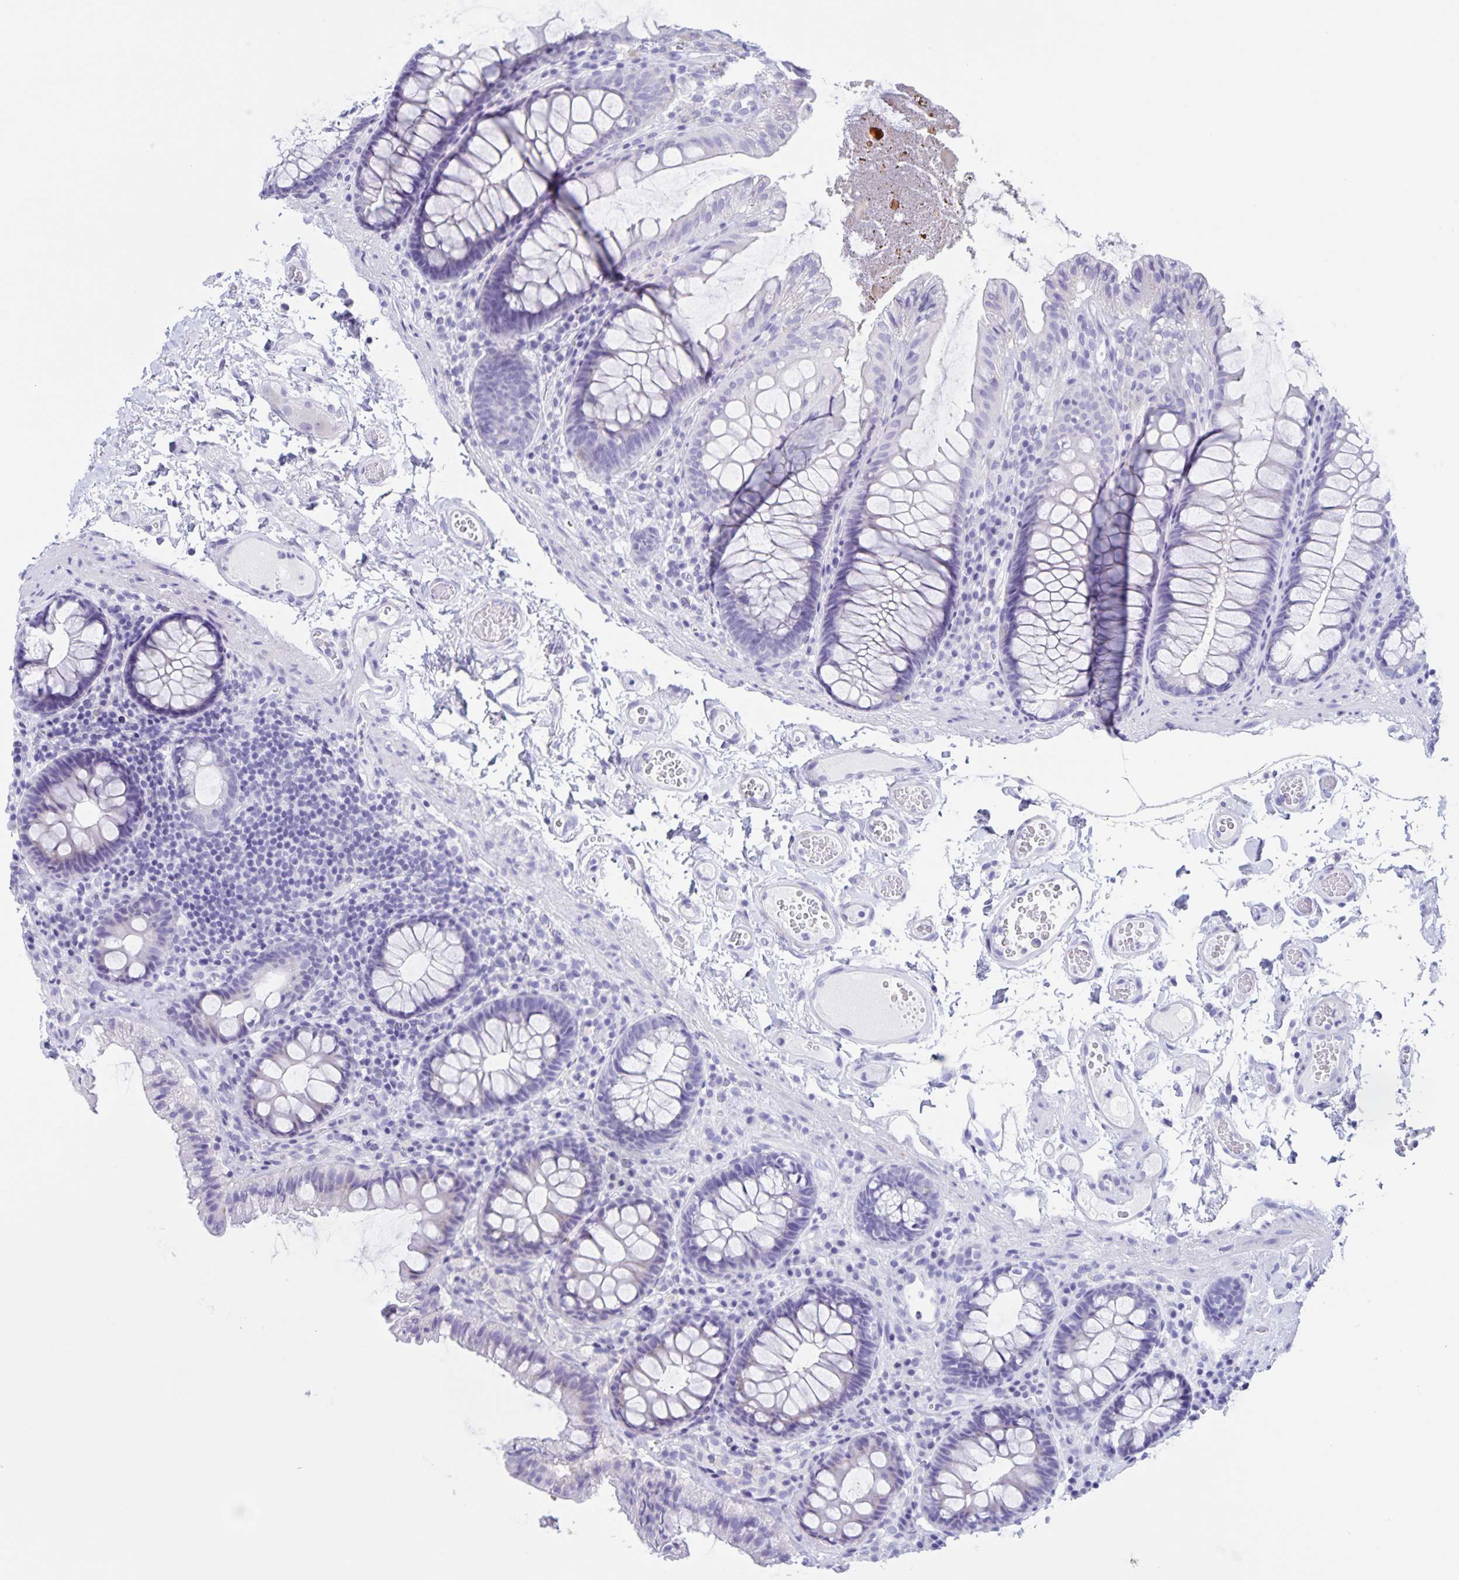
{"staining": {"intensity": "negative", "quantity": "none", "location": "none"}, "tissue": "colon", "cell_type": "Endothelial cells", "image_type": "normal", "snomed": [{"axis": "morphology", "description": "Normal tissue, NOS"}, {"axis": "topography", "description": "Colon"}, {"axis": "topography", "description": "Peripheral nerve tissue"}], "caption": "Photomicrograph shows no protein positivity in endothelial cells of unremarkable colon. (DAB immunohistochemistry (IHC) with hematoxylin counter stain).", "gene": "TGIF2LX", "patient": {"sex": "male", "age": 84}}